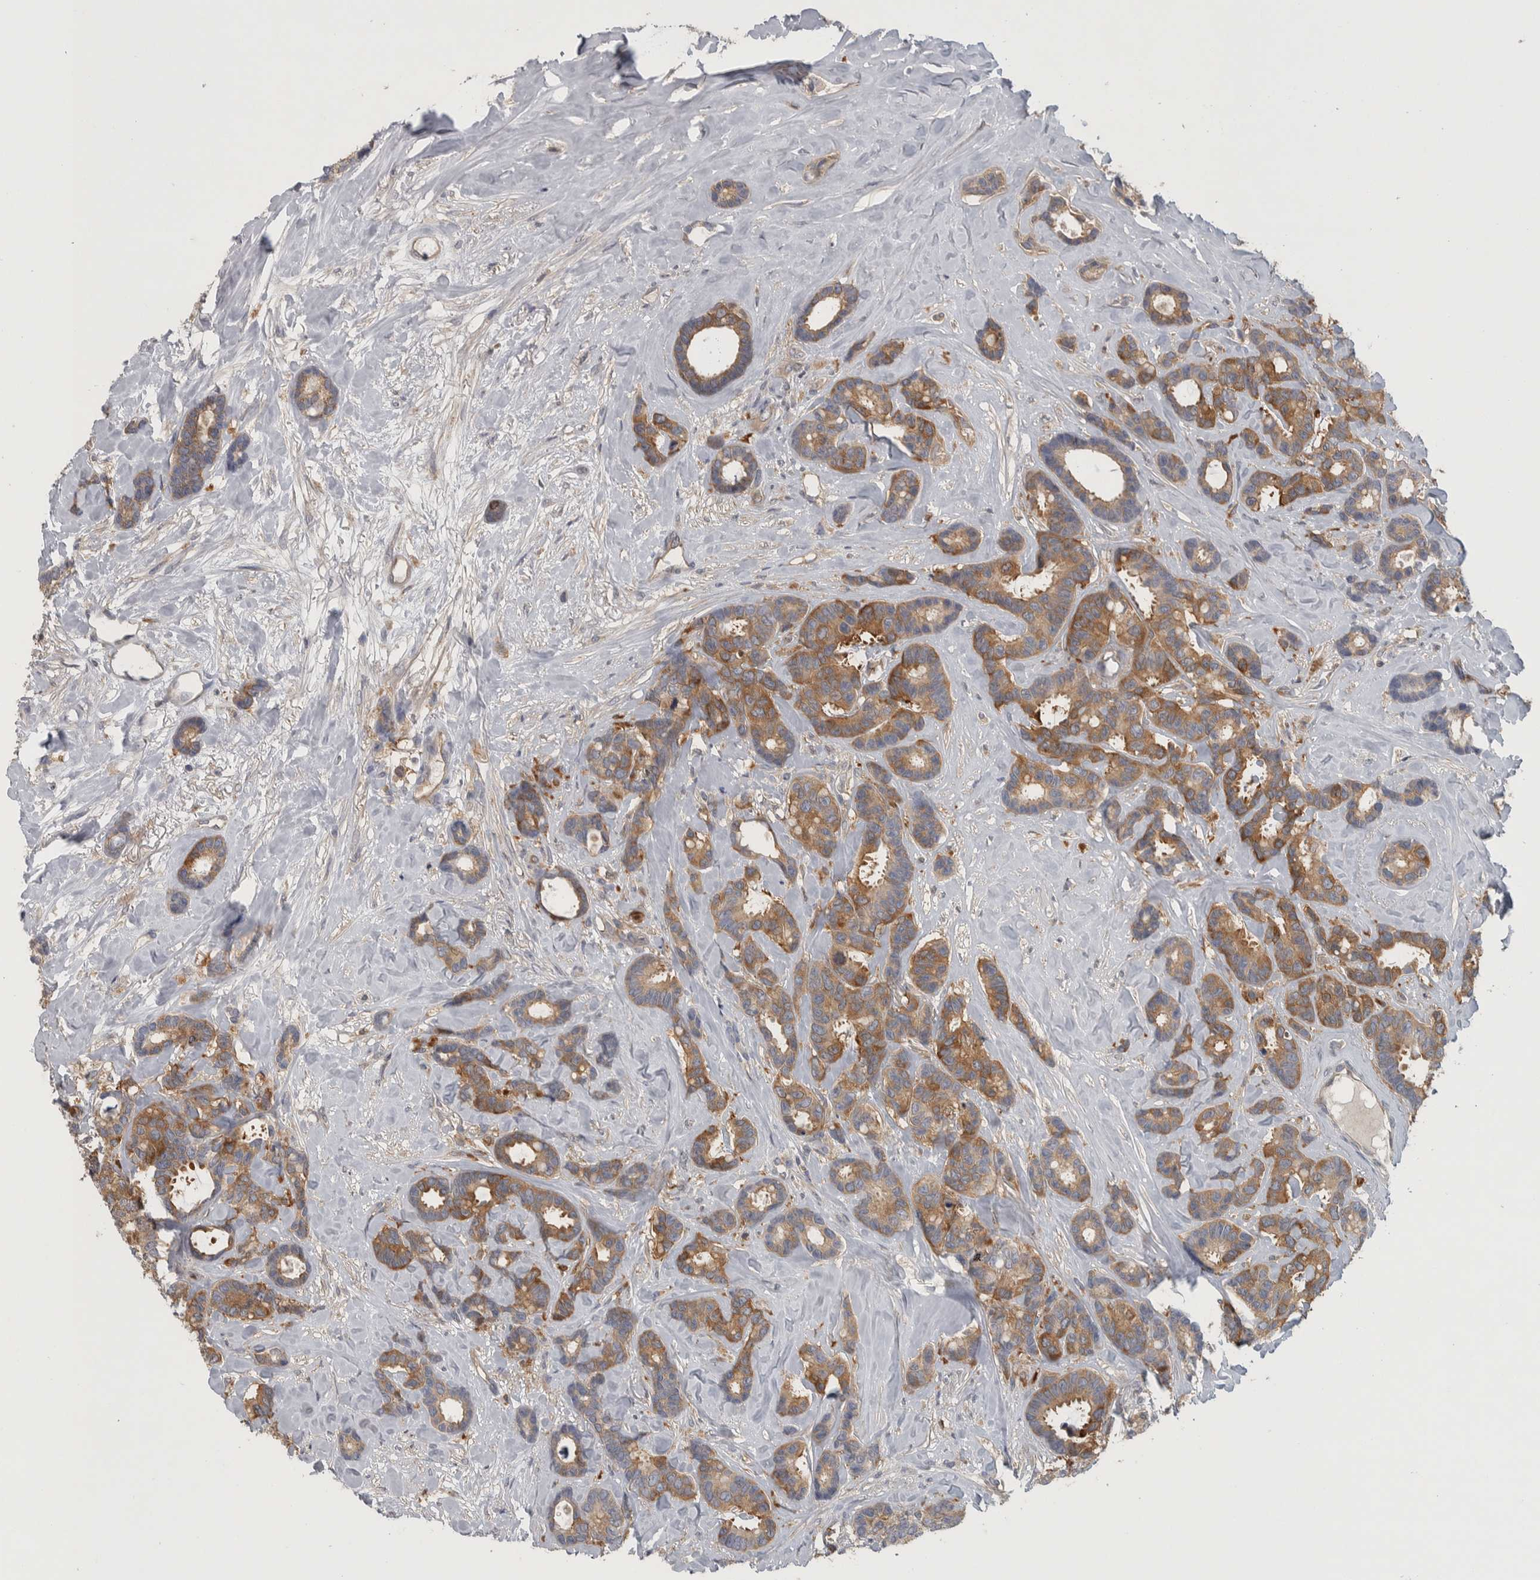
{"staining": {"intensity": "moderate", "quantity": ">75%", "location": "cytoplasmic/membranous"}, "tissue": "breast cancer", "cell_type": "Tumor cells", "image_type": "cancer", "snomed": [{"axis": "morphology", "description": "Duct carcinoma"}, {"axis": "topography", "description": "Breast"}], "caption": "Protein expression analysis of human breast cancer (invasive ductal carcinoma) reveals moderate cytoplasmic/membranous positivity in about >75% of tumor cells. (brown staining indicates protein expression, while blue staining denotes nuclei).", "gene": "NFKB2", "patient": {"sex": "female", "age": 87}}